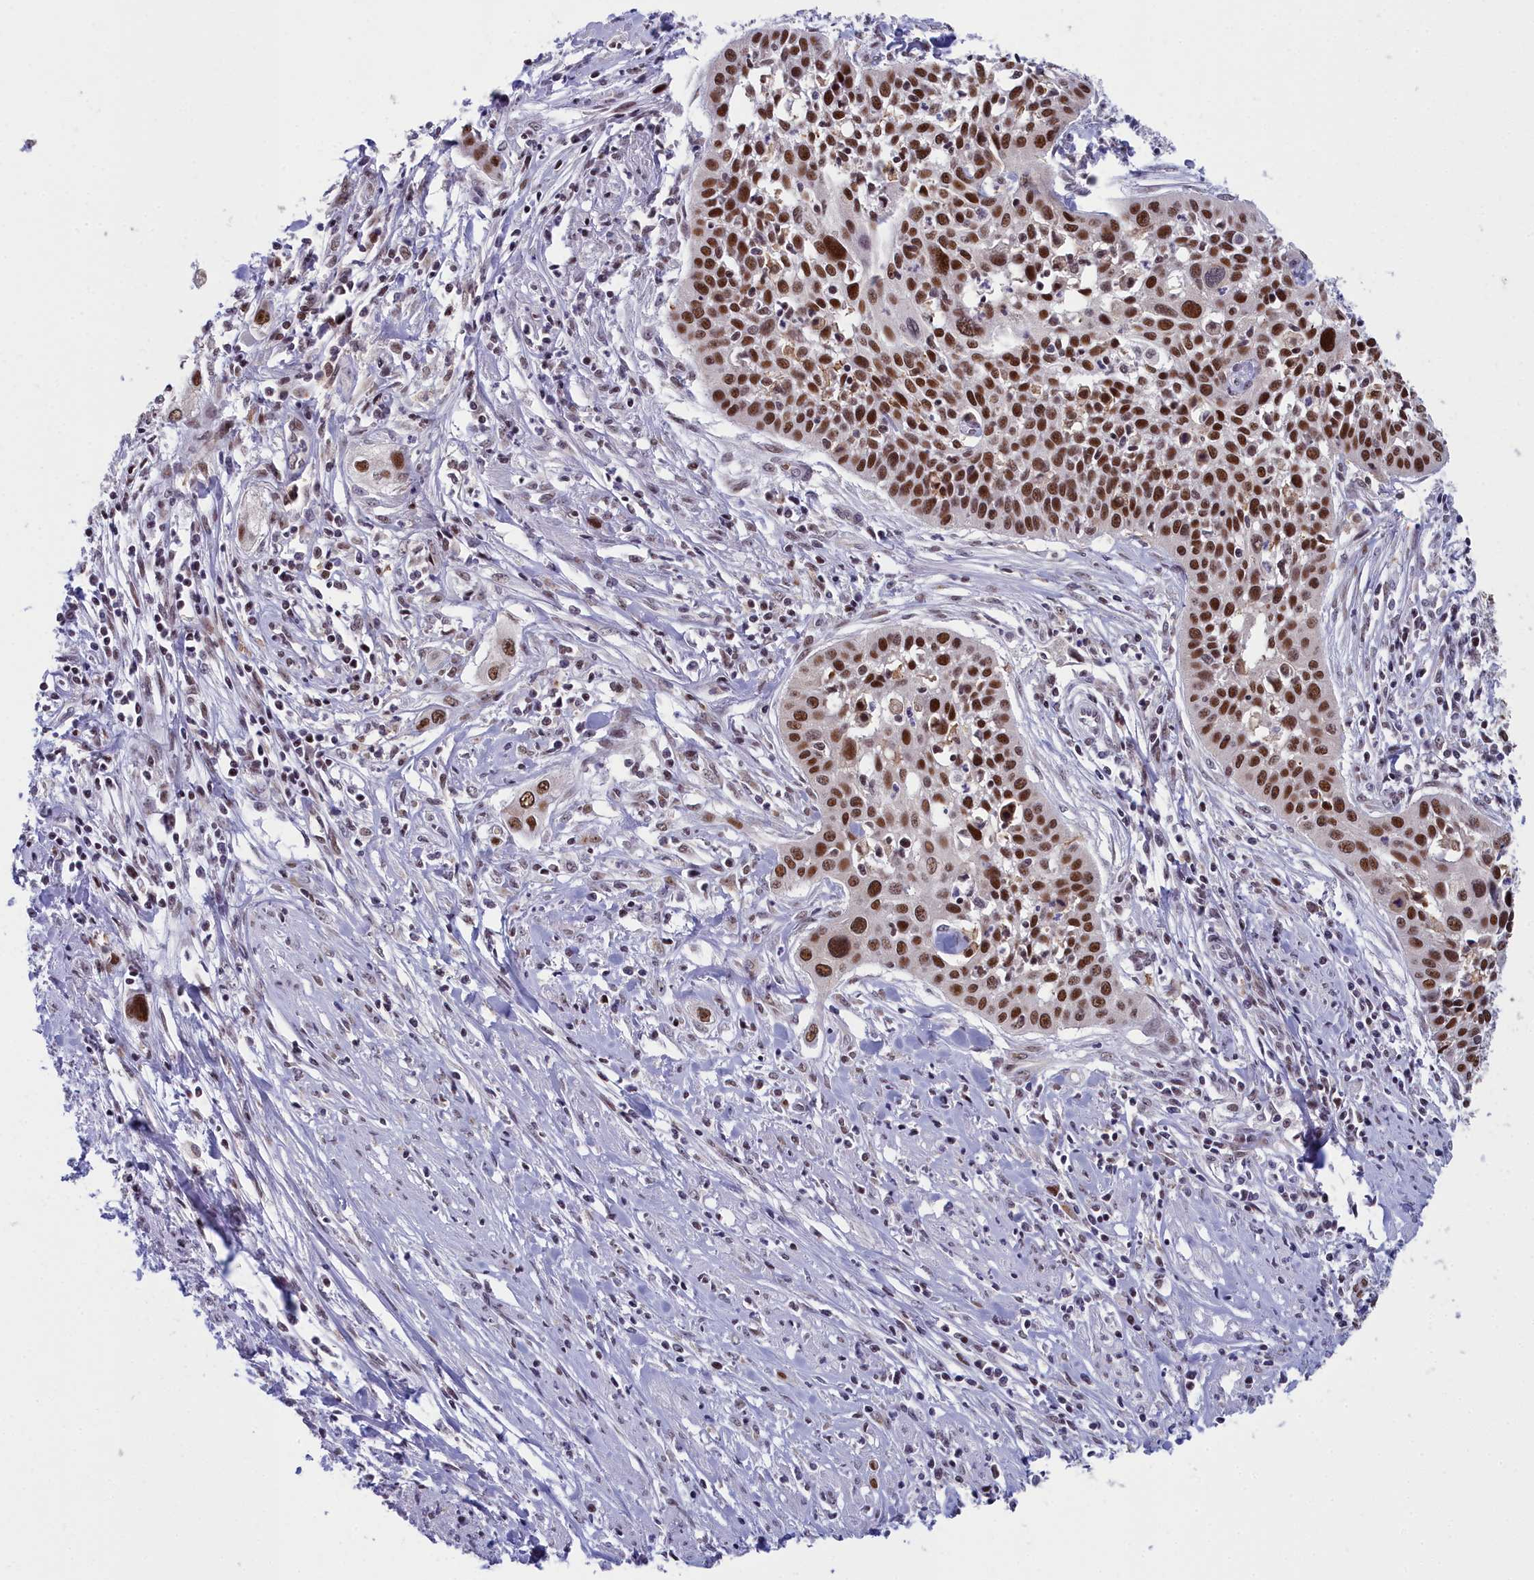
{"staining": {"intensity": "strong", "quantity": ">75%", "location": "nuclear"}, "tissue": "cervical cancer", "cell_type": "Tumor cells", "image_type": "cancer", "snomed": [{"axis": "morphology", "description": "Squamous cell carcinoma, NOS"}, {"axis": "topography", "description": "Cervix"}], "caption": "The histopathology image shows staining of cervical cancer (squamous cell carcinoma), revealing strong nuclear protein staining (brown color) within tumor cells. The staining is performed using DAB (3,3'-diaminobenzidine) brown chromogen to label protein expression. The nuclei are counter-stained blue using hematoxylin.", "gene": "CCDC97", "patient": {"sex": "female", "age": 34}}